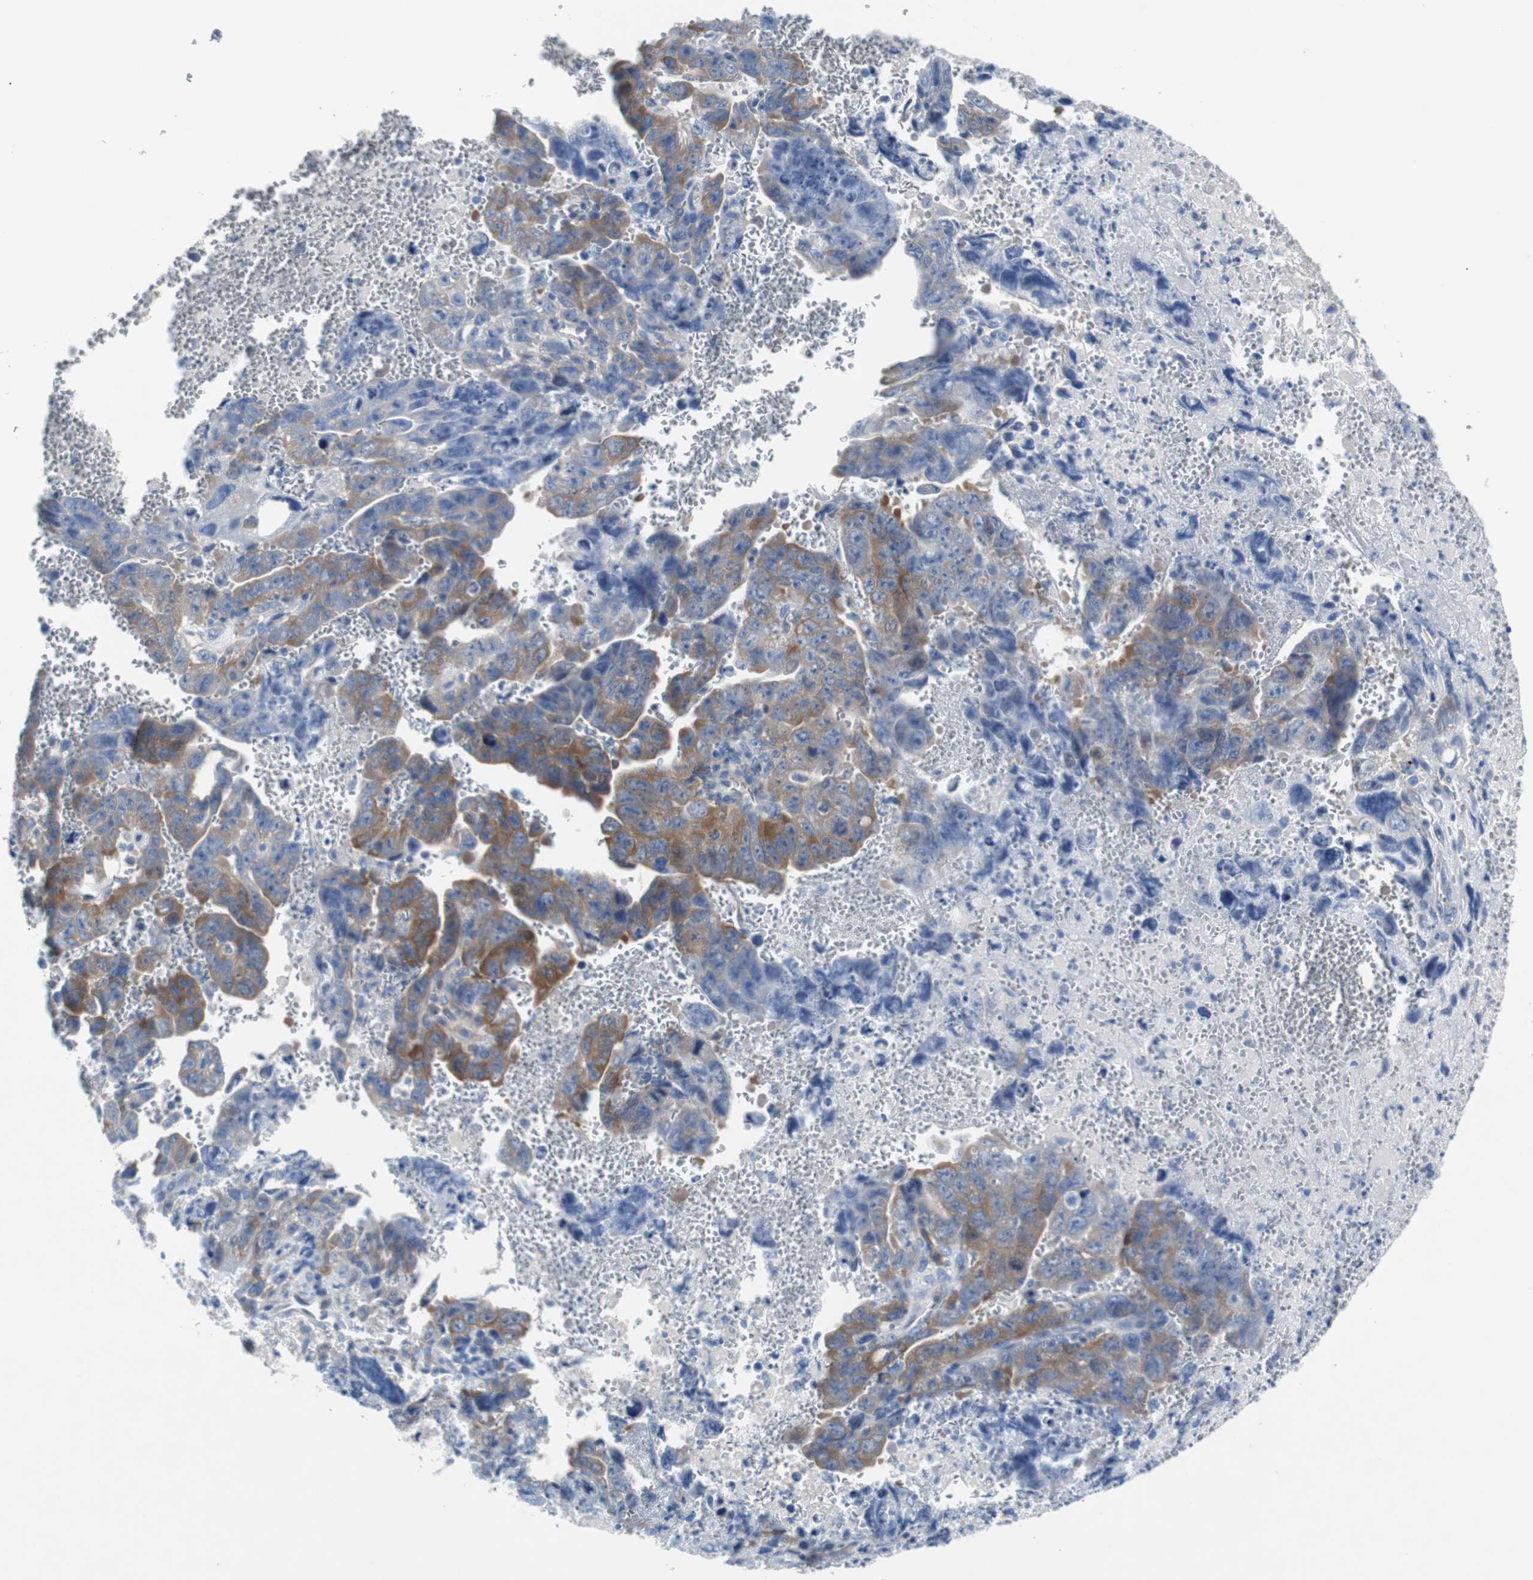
{"staining": {"intensity": "moderate", "quantity": "25%-75%", "location": "cytoplasmic/membranous"}, "tissue": "testis cancer", "cell_type": "Tumor cells", "image_type": "cancer", "snomed": [{"axis": "morphology", "description": "Carcinoma, Embryonal, NOS"}, {"axis": "topography", "description": "Testis"}], "caption": "This photomicrograph reveals embryonal carcinoma (testis) stained with immunohistochemistry (IHC) to label a protein in brown. The cytoplasmic/membranous of tumor cells show moderate positivity for the protein. Nuclei are counter-stained blue.", "gene": "EEF2K", "patient": {"sex": "male", "age": 28}}